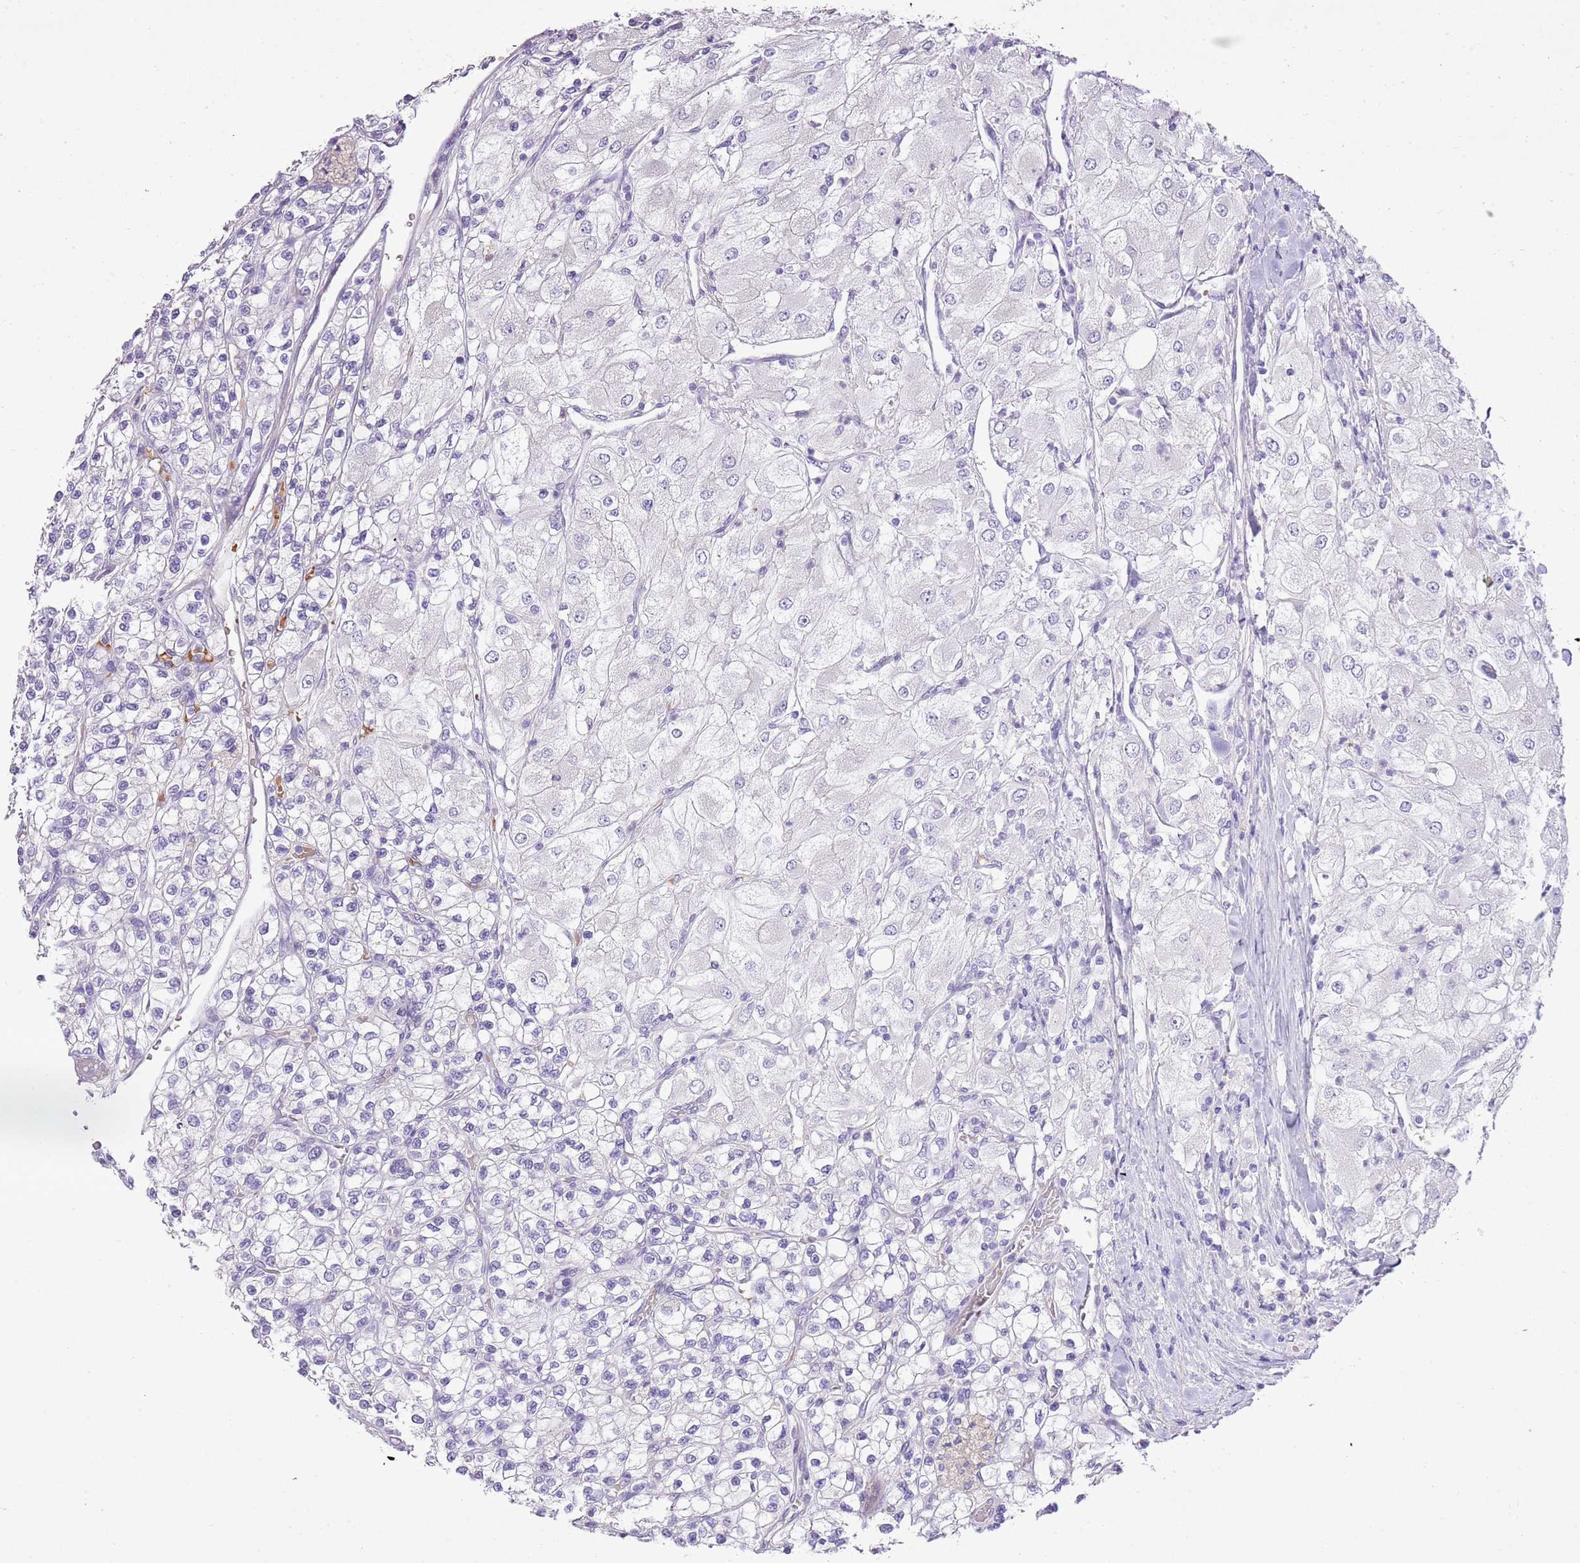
{"staining": {"intensity": "negative", "quantity": "none", "location": "none"}, "tissue": "renal cancer", "cell_type": "Tumor cells", "image_type": "cancer", "snomed": [{"axis": "morphology", "description": "Adenocarcinoma, NOS"}, {"axis": "topography", "description": "Kidney"}], "caption": "This is a image of immunohistochemistry staining of renal cancer (adenocarcinoma), which shows no staining in tumor cells.", "gene": "XPO7", "patient": {"sex": "male", "age": 80}}